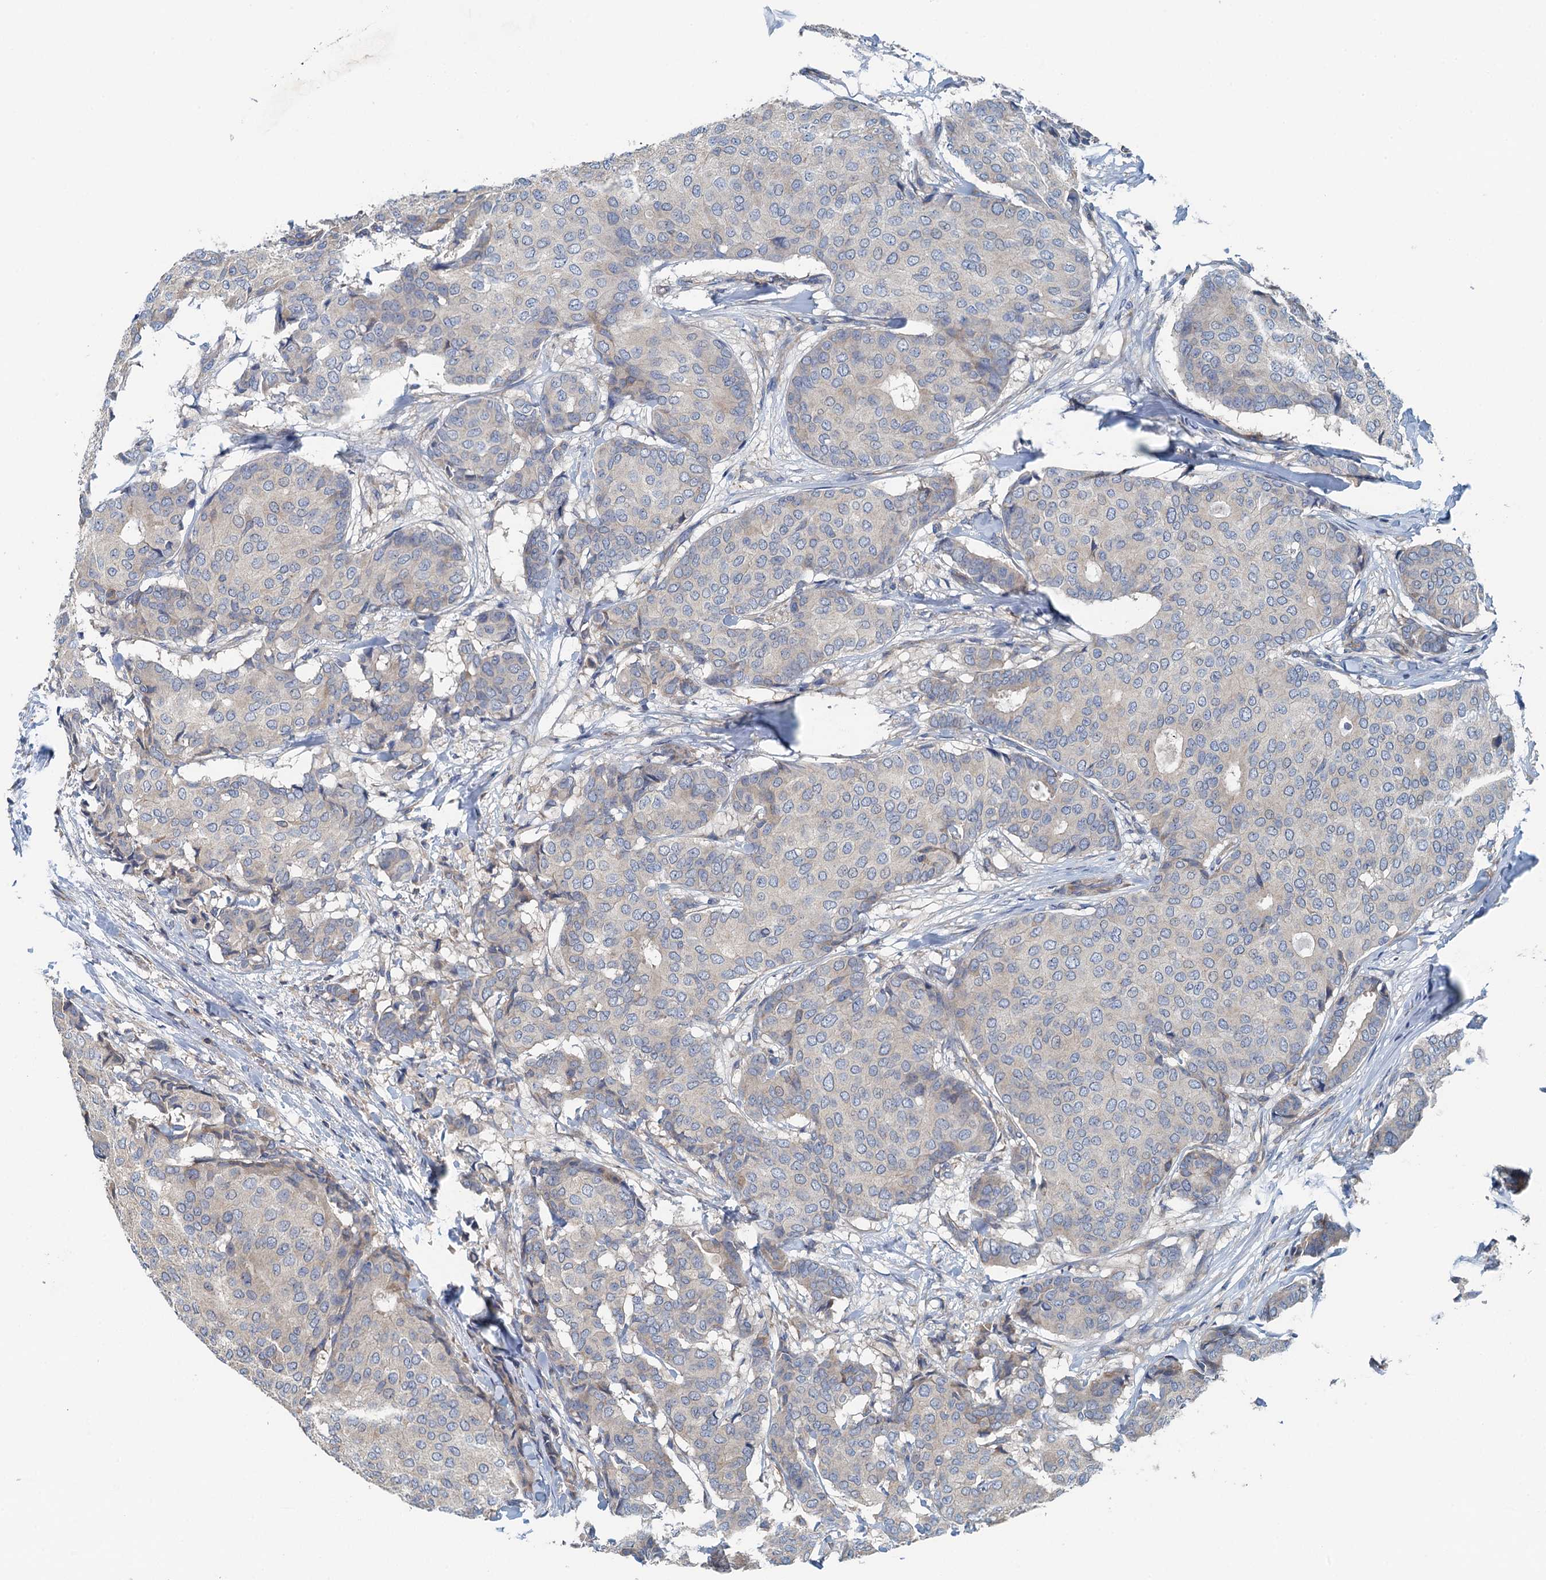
{"staining": {"intensity": "negative", "quantity": "none", "location": "none"}, "tissue": "breast cancer", "cell_type": "Tumor cells", "image_type": "cancer", "snomed": [{"axis": "morphology", "description": "Duct carcinoma"}, {"axis": "topography", "description": "Breast"}], "caption": "IHC image of neoplastic tissue: human breast cancer stained with DAB (3,3'-diaminobenzidine) demonstrates no significant protein expression in tumor cells.", "gene": "PPP1R14D", "patient": {"sex": "female", "age": 75}}